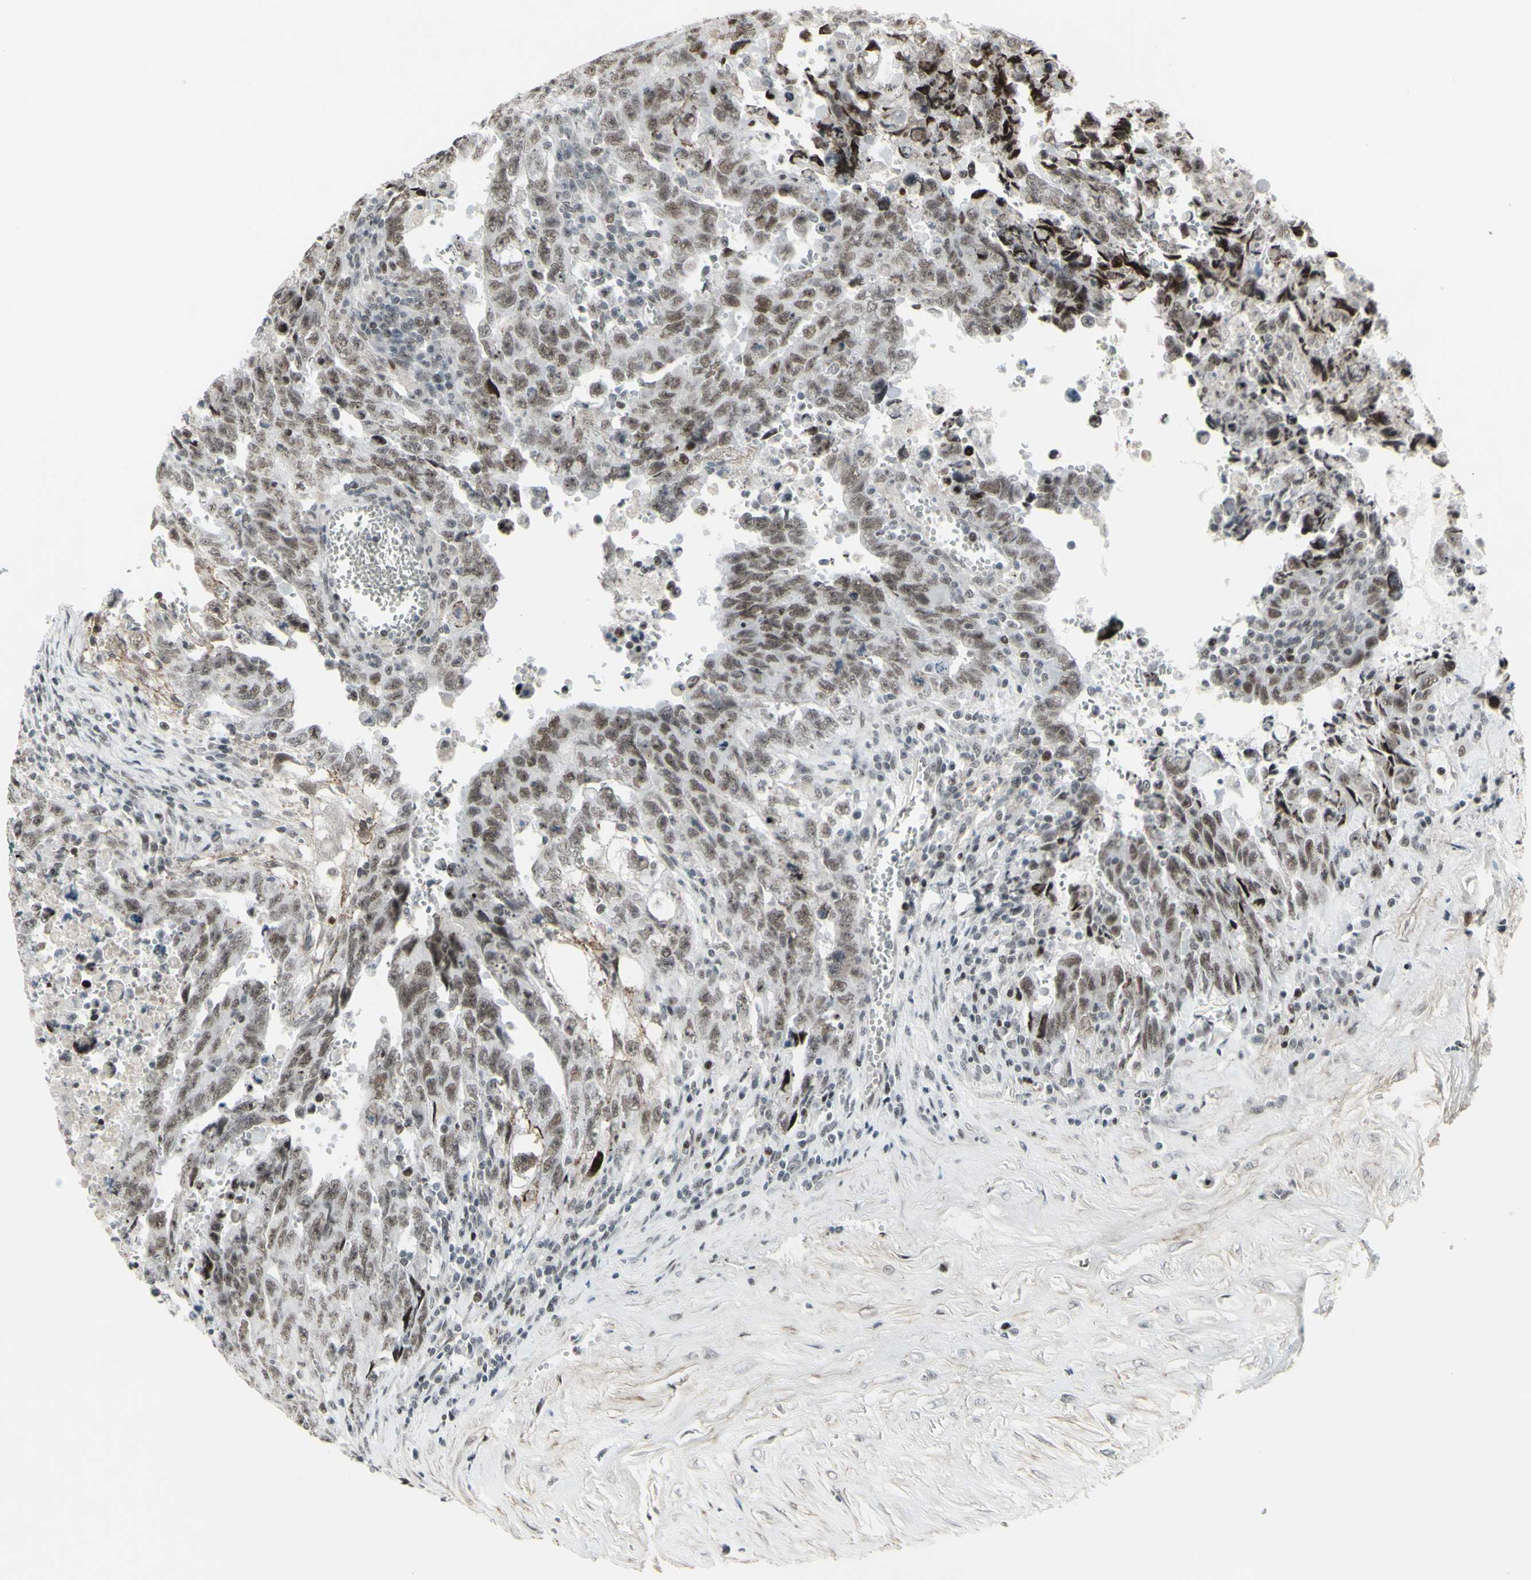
{"staining": {"intensity": "moderate", "quantity": "25%-75%", "location": "nuclear"}, "tissue": "testis cancer", "cell_type": "Tumor cells", "image_type": "cancer", "snomed": [{"axis": "morphology", "description": "Carcinoma, Embryonal, NOS"}, {"axis": "topography", "description": "Testis"}], "caption": "Approximately 25%-75% of tumor cells in testis embryonal carcinoma reveal moderate nuclear protein positivity as visualized by brown immunohistochemical staining.", "gene": "SUPT6H", "patient": {"sex": "male", "age": 28}}